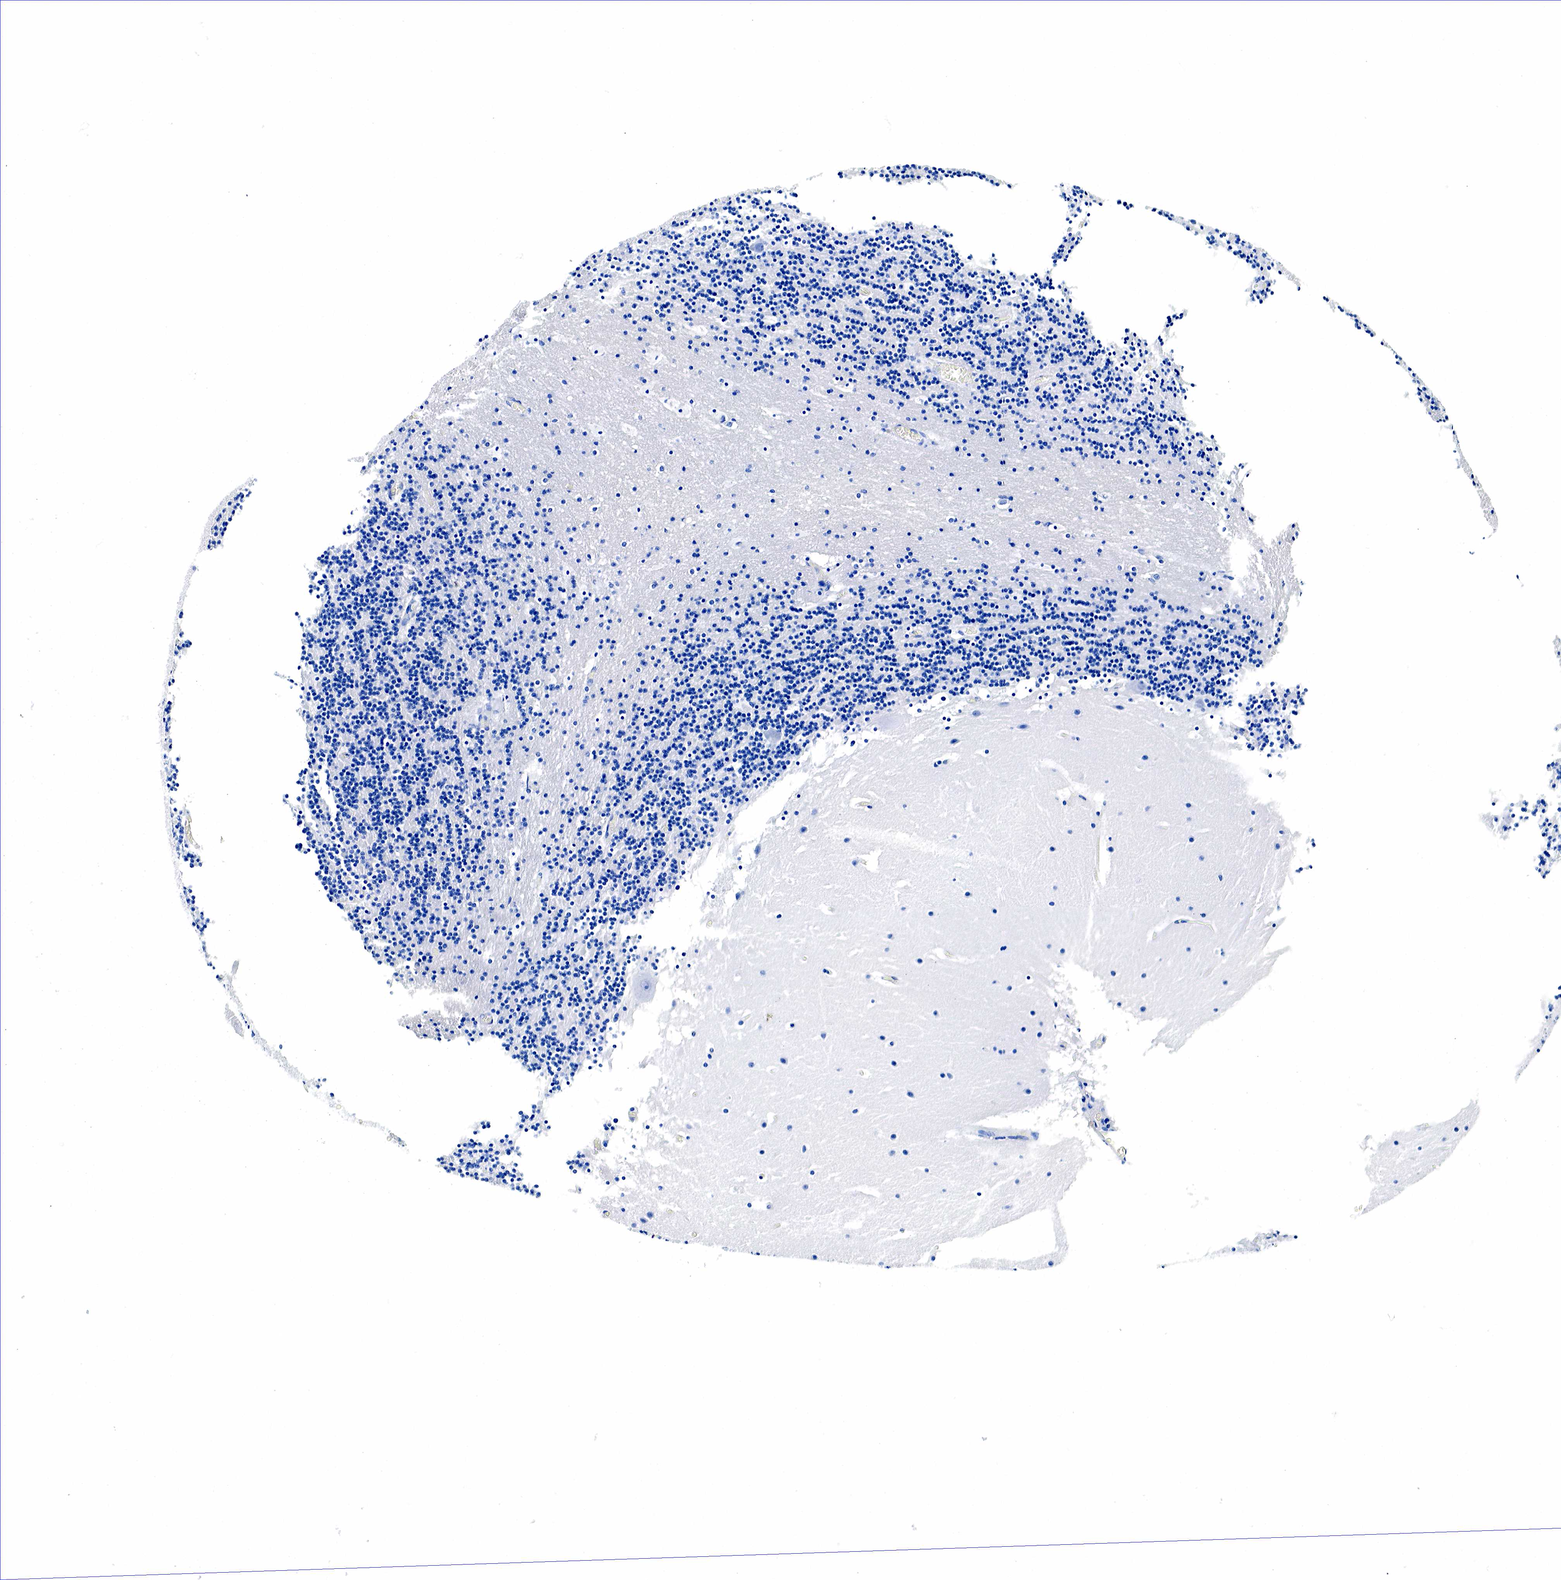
{"staining": {"intensity": "negative", "quantity": "none", "location": "none"}, "tissue": "cerebellum", "cell_type": "Cells in granular layer", "image_type": "normal", "snomed": [{"axis": "morphology", "description": "Normal tissue, NOS"}, {"axis": "topography", "description": "Cerebellum"}], "caption": "High magnification brightfield microscopy of normal cerebellum stained with DAB (3,3'-diaminobenzidine) (brown) and counterstained with hematoxylin (blue): cells in granular layer show no significant staining. (Immunohistochemistry (ihc), brightfield microscopy, high magnification).", "gene": "GAST", "patient": {"sex": "male", "age": 45}}